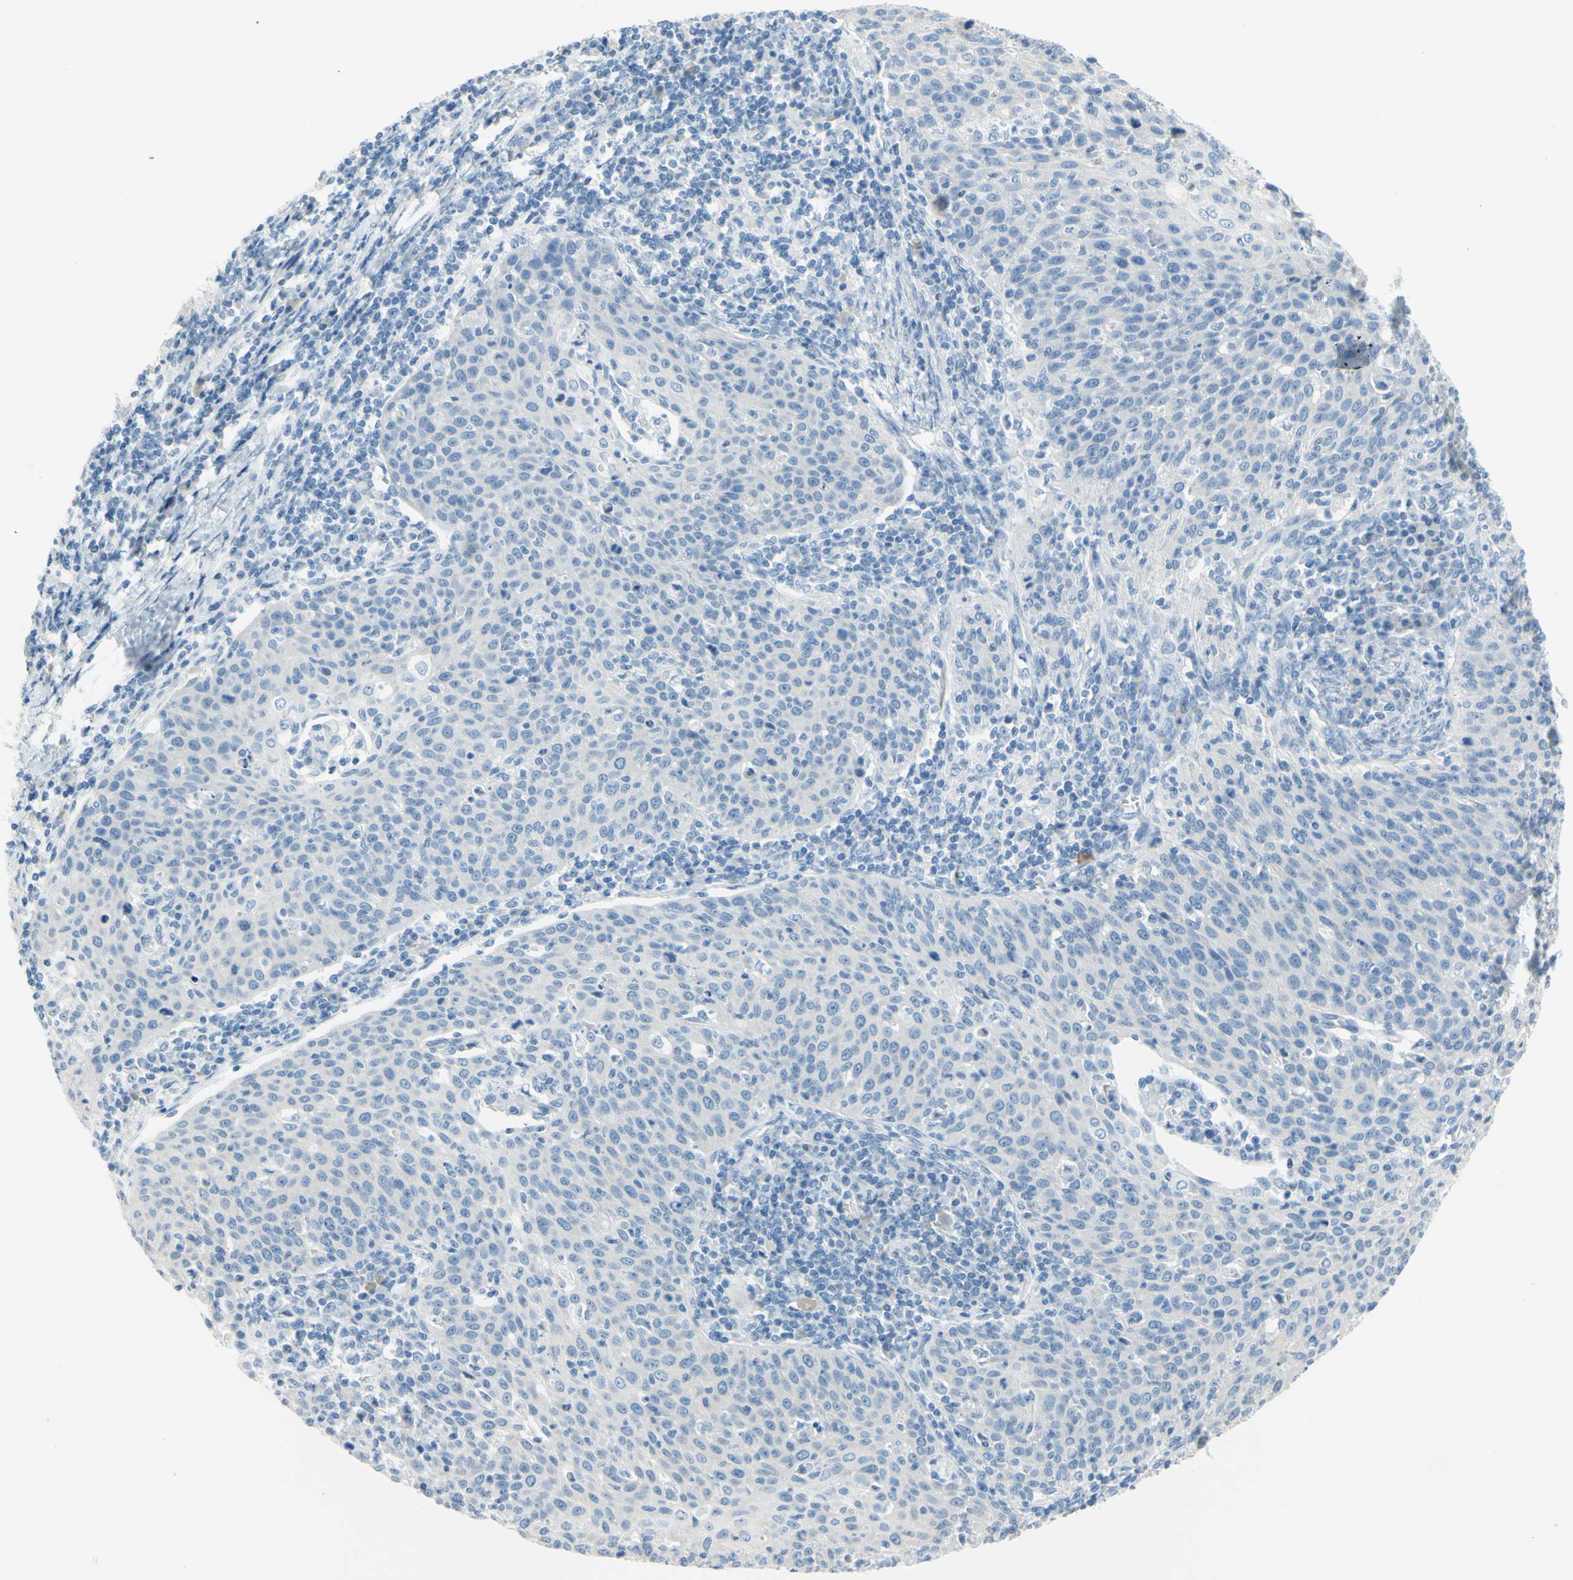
{"staining": {"intensity": "negative", "quantity": "none", "location": "none"}, "tissue": "cervical cancer", "cell_type": "Tumor cells", "image_type": "cancer", "snomed": [{"axis": "morphology", "description": "Squamous cell carcinoma, NOS"}, {"axis": "topography", "description": "Cervix"}], "caption": "This is an IHC micrograph of cervical cancer. There is no staining in tumor cells.", "gene": "DCT", "patient": {"sex": "female", "age": 38}}